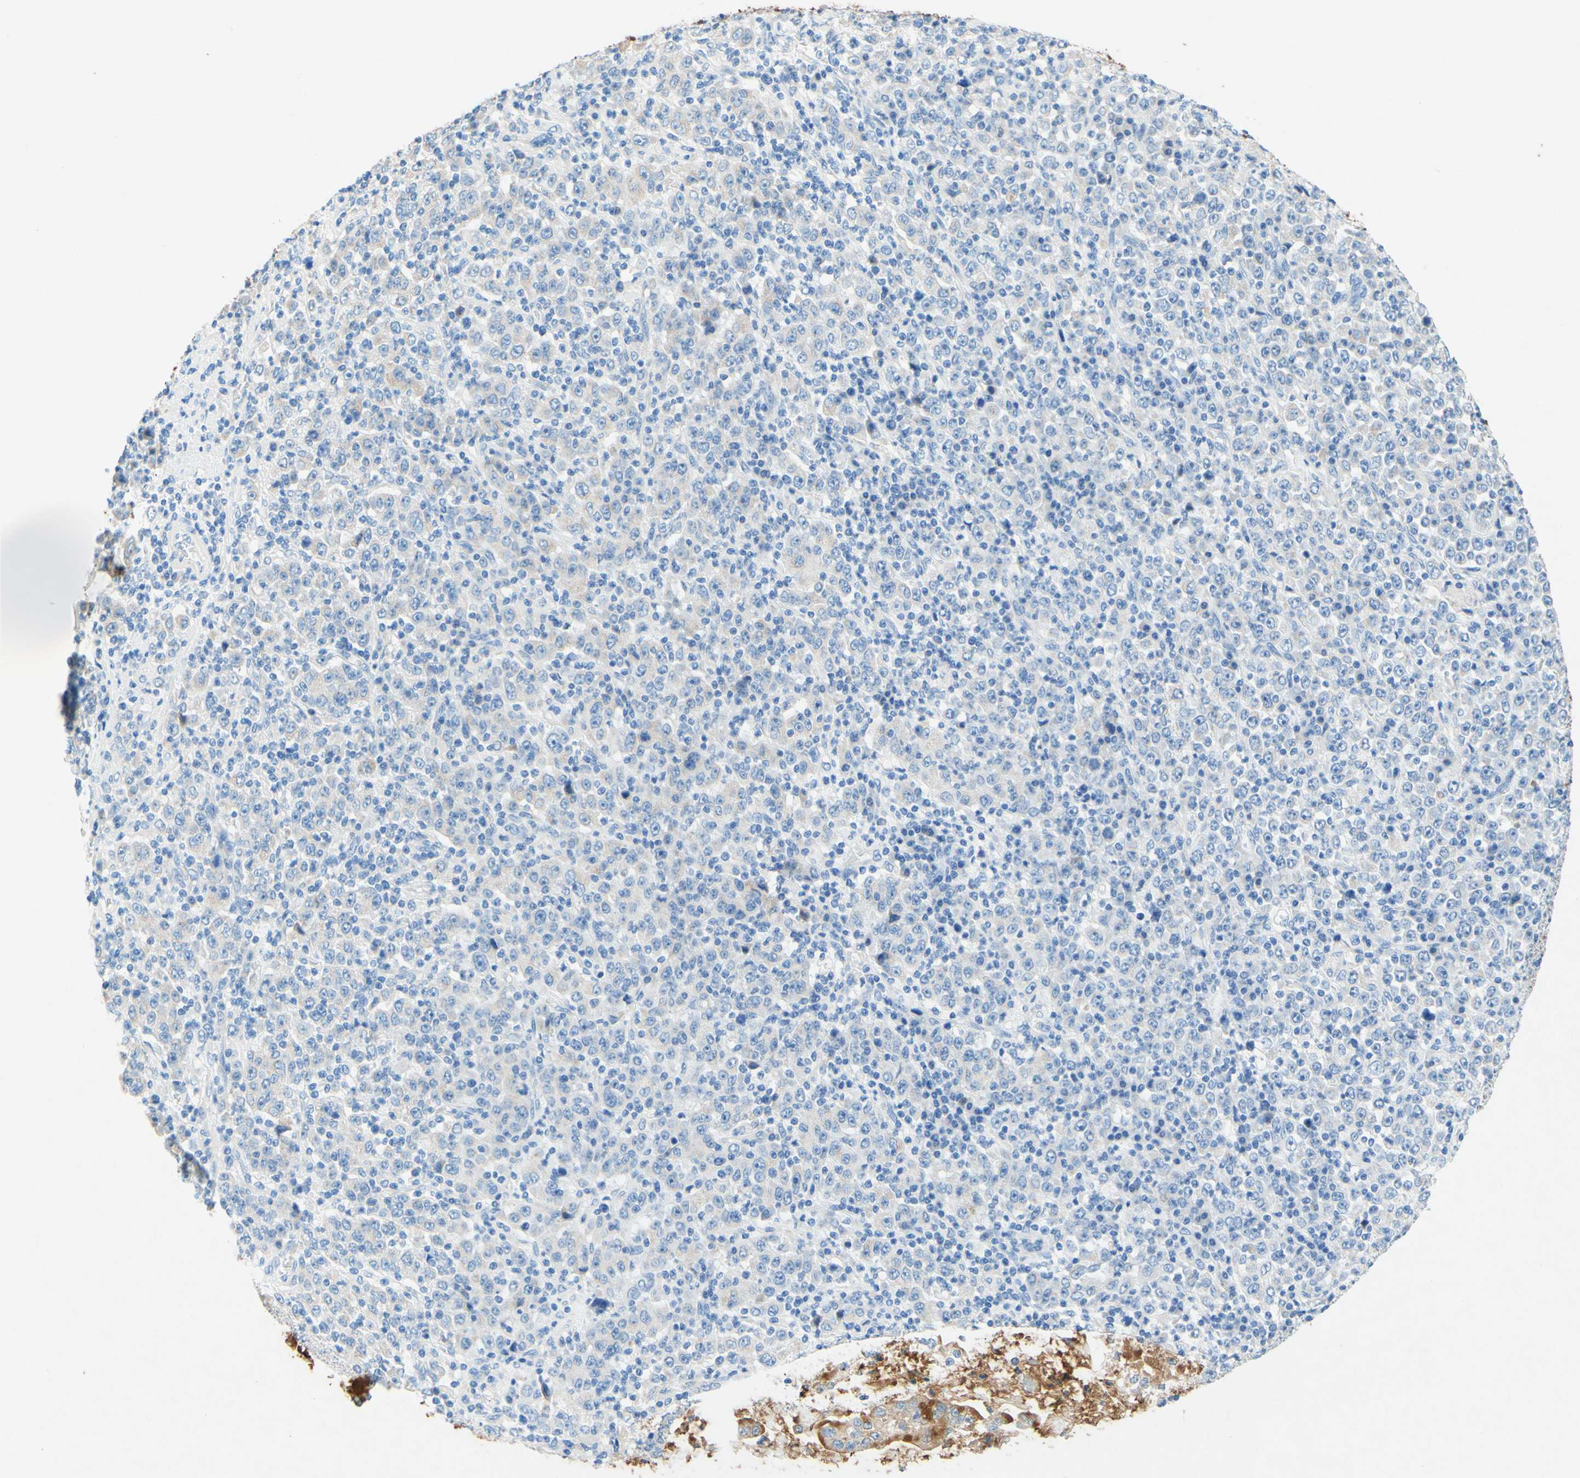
{"staining": {"intensity": "negative", "quantity": "none", "location": "none"}, "tissue": "stomach cancer", "cell_type": "Tumor cells", "image_type": "cancer", "snomed": [{"axis": "morphology", "description": "Normal tissue, NOS"}, {"axis": "morphology", "description": "Adenocarcinoma, NOS"}, {"axis": "topography", "description": "Stomach, upper"}, {"axis": "topography", "description": "Stomach"}], "caption": "Micrograph shows no significant protein positivity in tumor cells of stomach cancer. The staining was performed using DAB to visualize the protein expression in brown, while the nuclei were stained in blue with hematoxylin (Magnification: 20x).", "gene": "SLC46A1", "patient": {"sex": "male", "age": 59}}